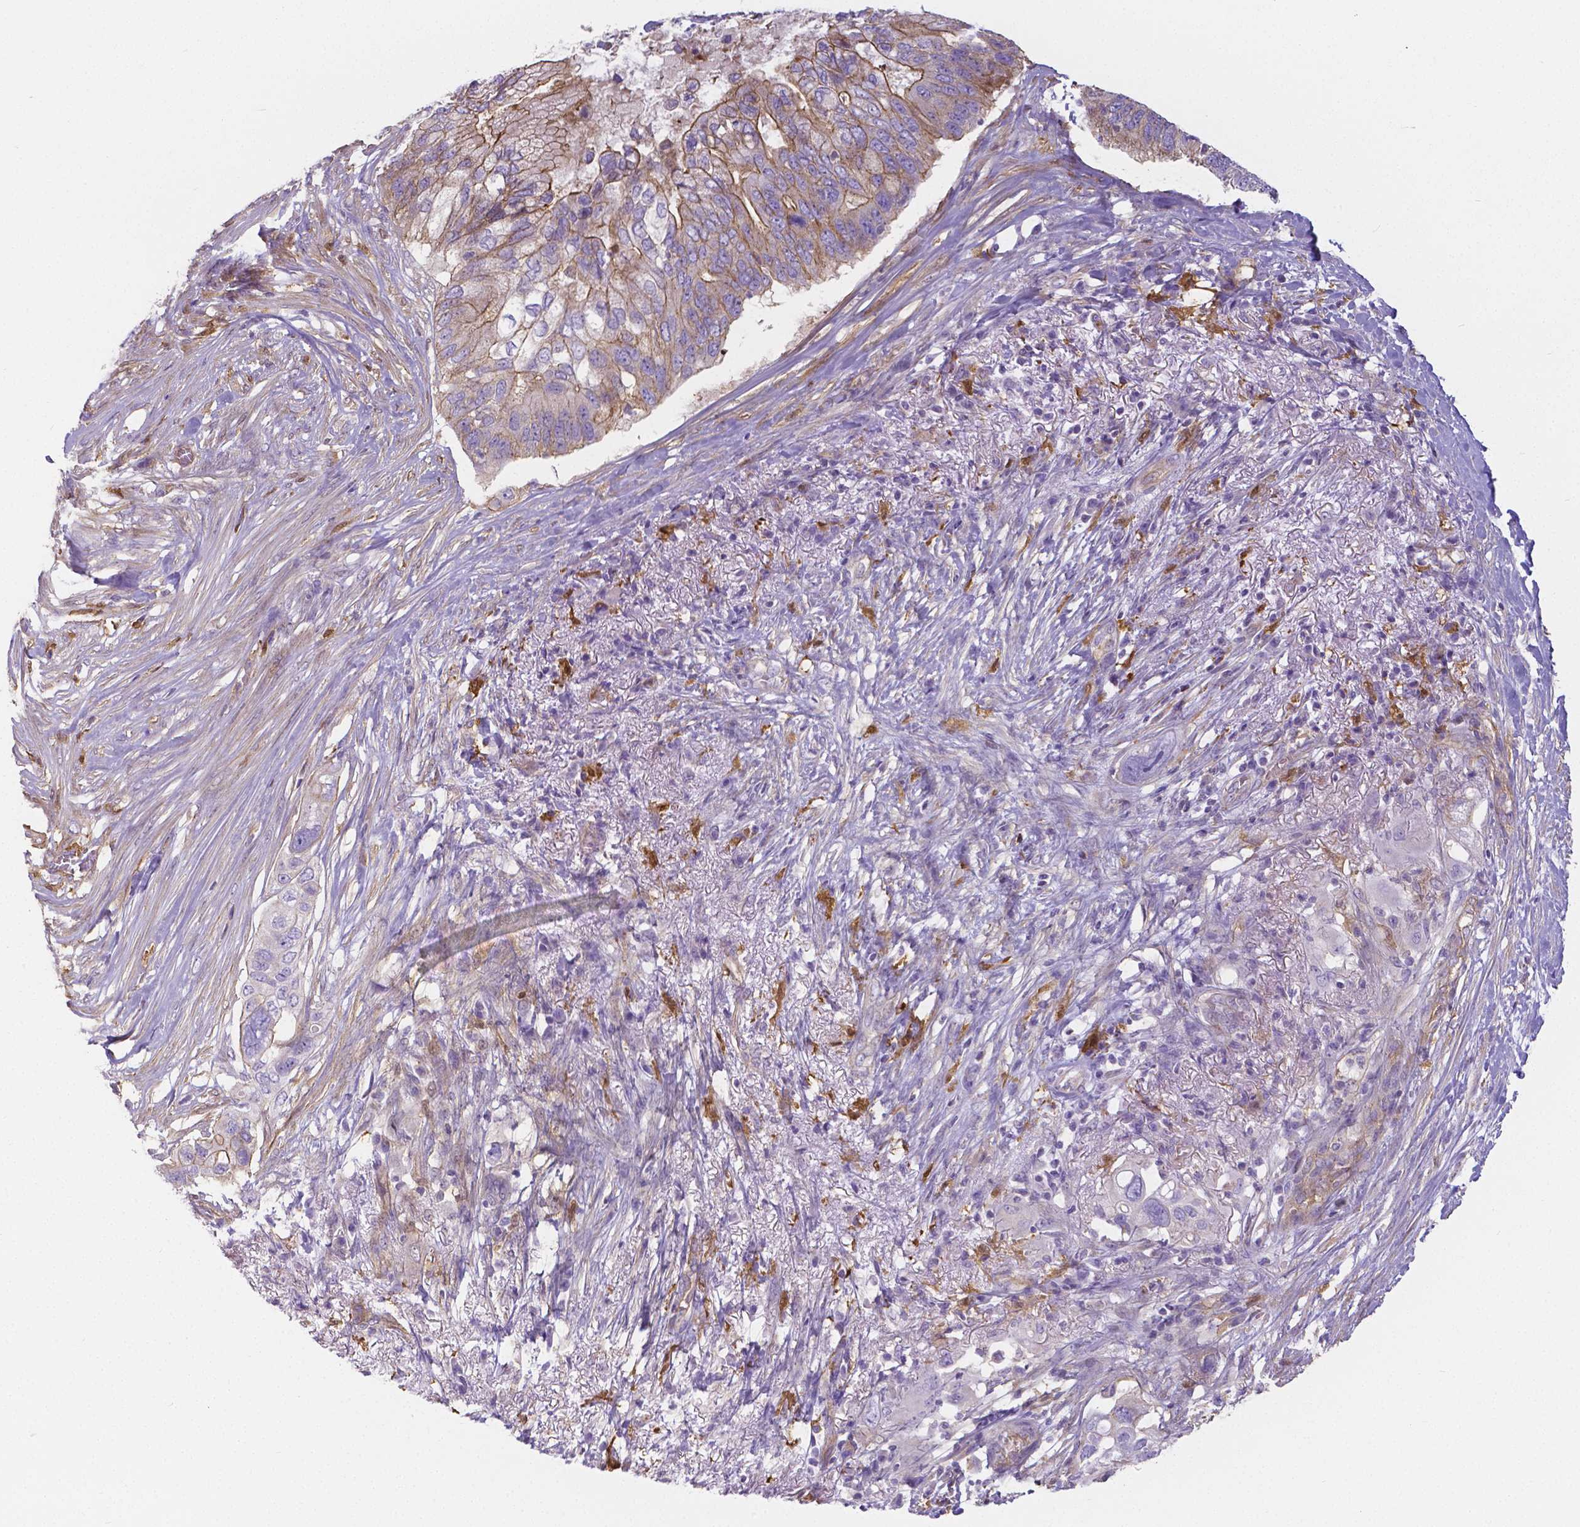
{"staining": {"intensity": "moderate", "quantity": "25%-75%", "location": "cytoplasmic/membranous"}, "tissue": "pancreatic cancer", "cell_type": "Tumor cells", "image_type": "cancer", "snomed": [{"axis": "morphology", "description": "Adenocarcinoma, NOS"}, {"axis": "topography", "description": "Pancreas"}], "caption": "Pancreatic cancer (adenocarcinoma) stained for a protein (brown) exhibits moderate cytoplasmic/membranous positive positivity in about 25%-75% of tumor cells.", "gene": "CRMP1", "patient": {"sex": "female", "age": 72}}